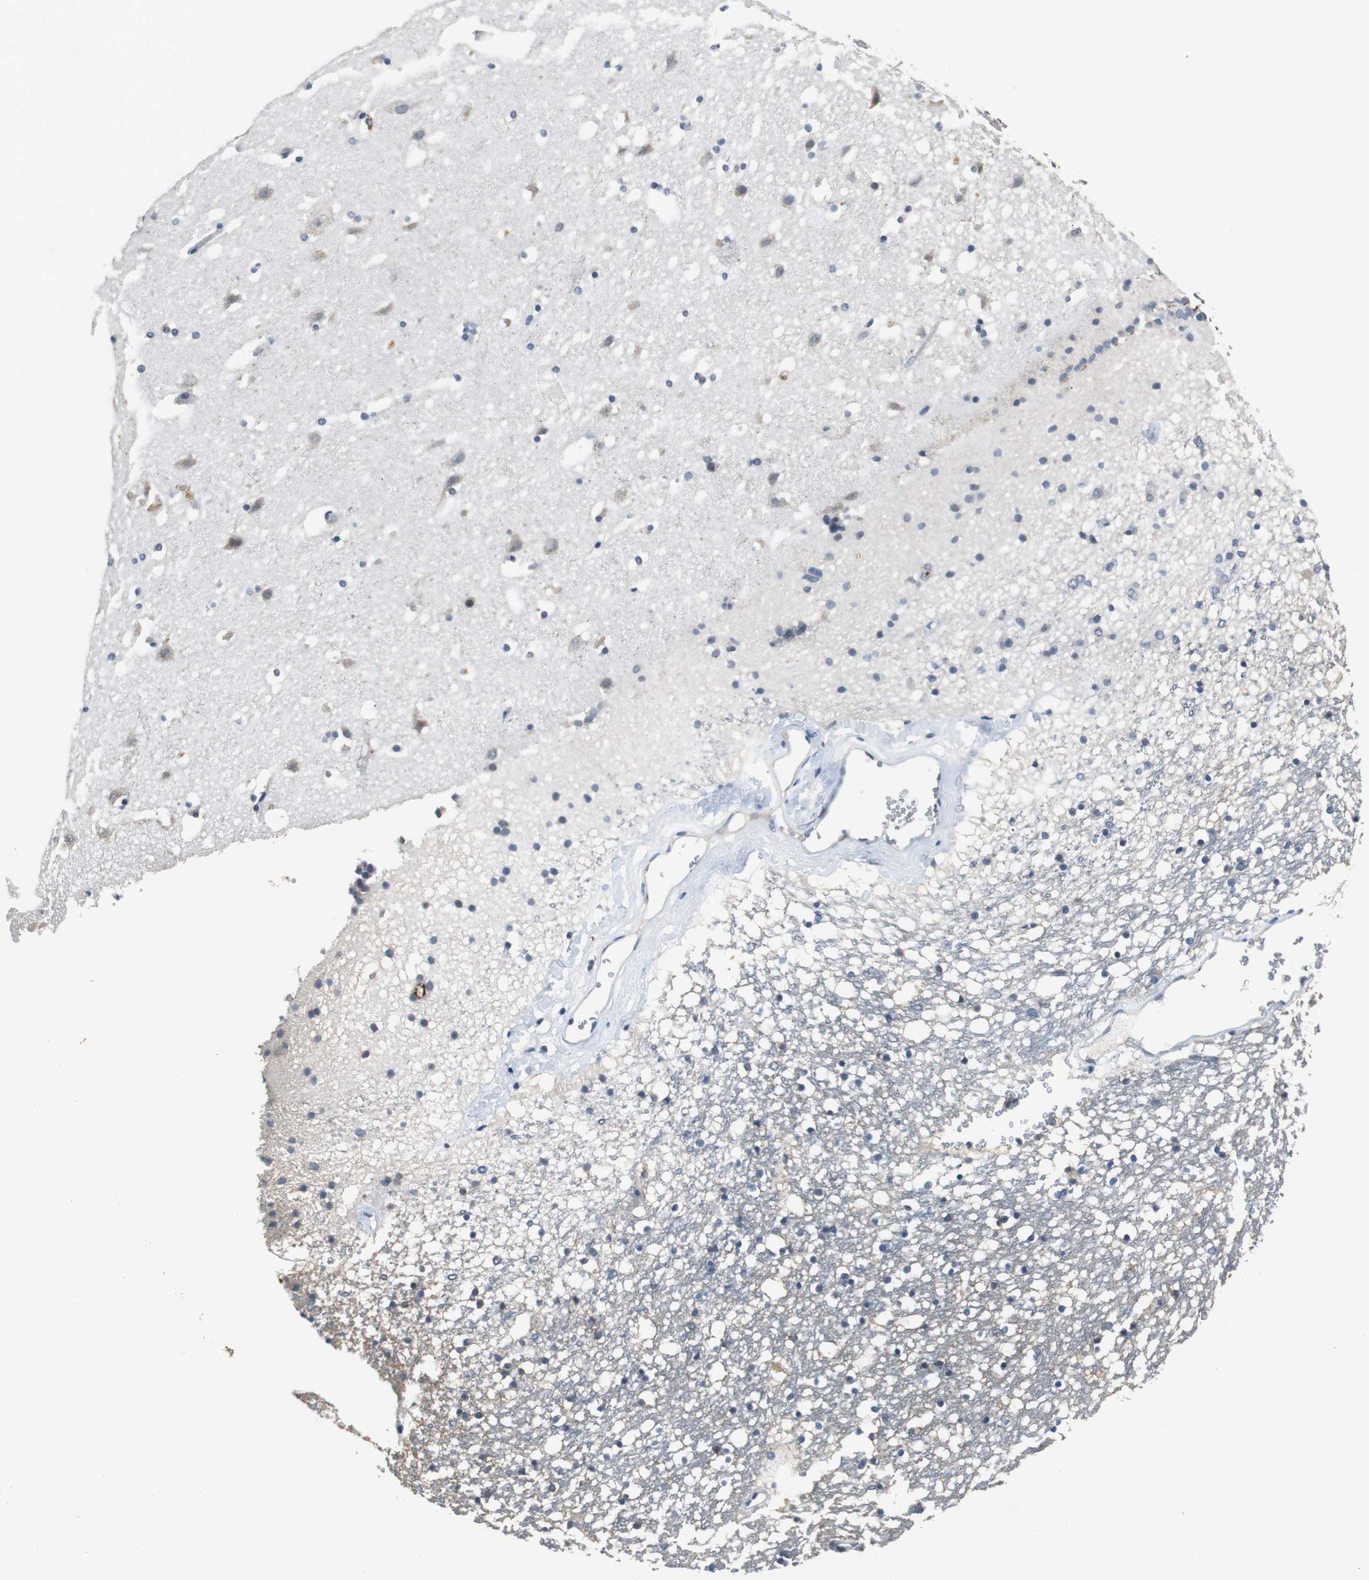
{"staining": {"intensity": "negative", "quantity": "none", "location": "none"}, "tissue": "caudate", "cell_type": "Glial cells", "image_type": "normal", "snomed": [{"axis": "morphology", "description": "Normal tissue, NOS"}, {"axis": "topography", "description": "Lateral ventricle wall"}], "caption": "Protein analysis of unremarkable caudate shows no significant positivity in glial cells. (DAB (3,3'-diaminobenzidine) immunohistochemistry (IHC) with hematoxylin counter stain).", "gene": "MTIF2", "patient": {"sex": "male", "age": 45}}